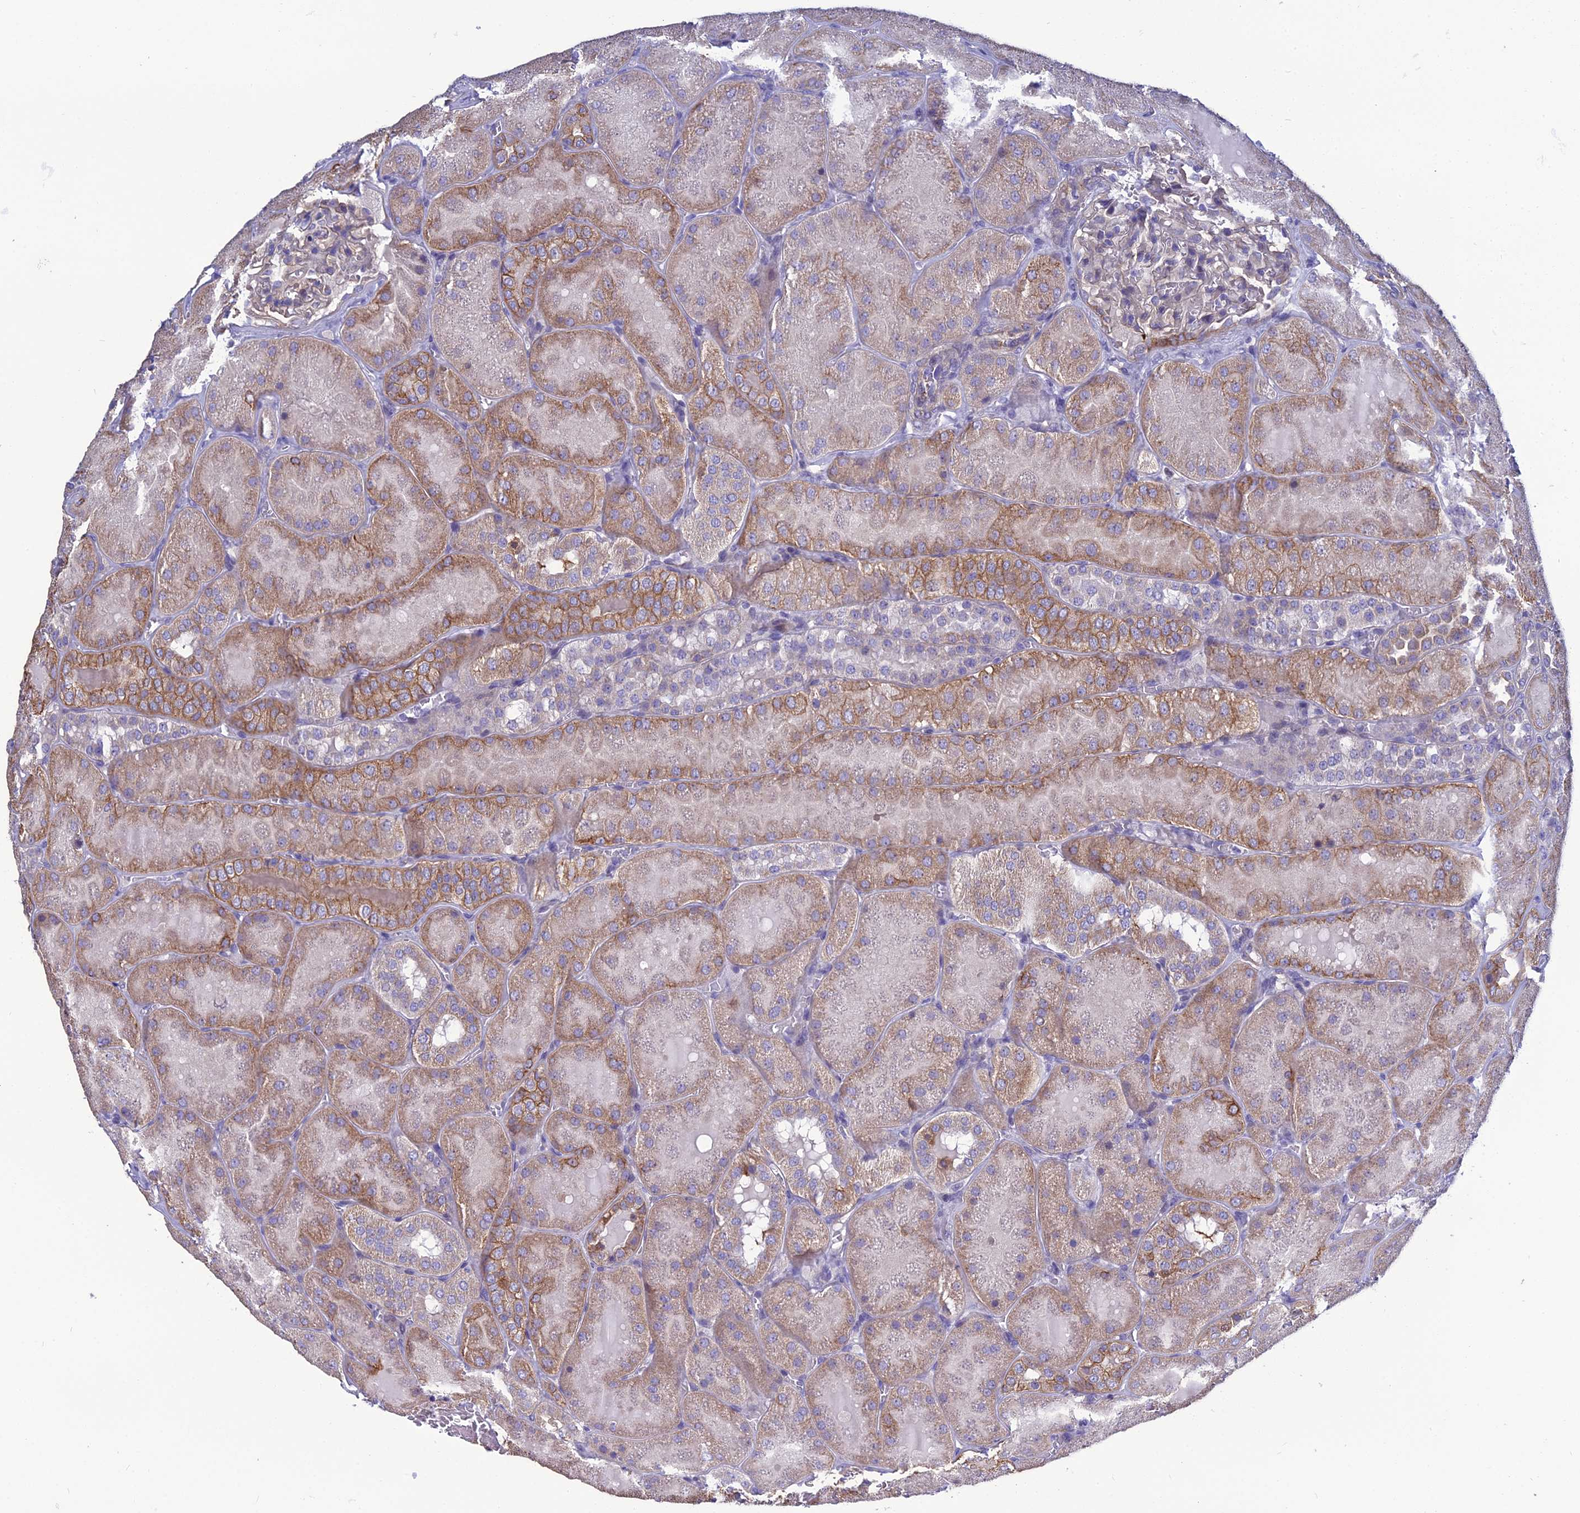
{"staining": {"intensity": "negative", "quantity": "none", "location": "none"}, "tissue": "kidney", "cell_type": "Cells in glomeruli", "image_type": "normal", "snomed": [{"axis": "morphology", "description": "Normal tissue, NOS"}, {"axis": "topography", "description": "Kidney"}], "caption": "This is an immunohistochemistry photomicrograph of normal human kidney. There is no expression in cells in glomeruli.", "gene": "LZTS2", "patient": {"sex": "male", "age": 28}}